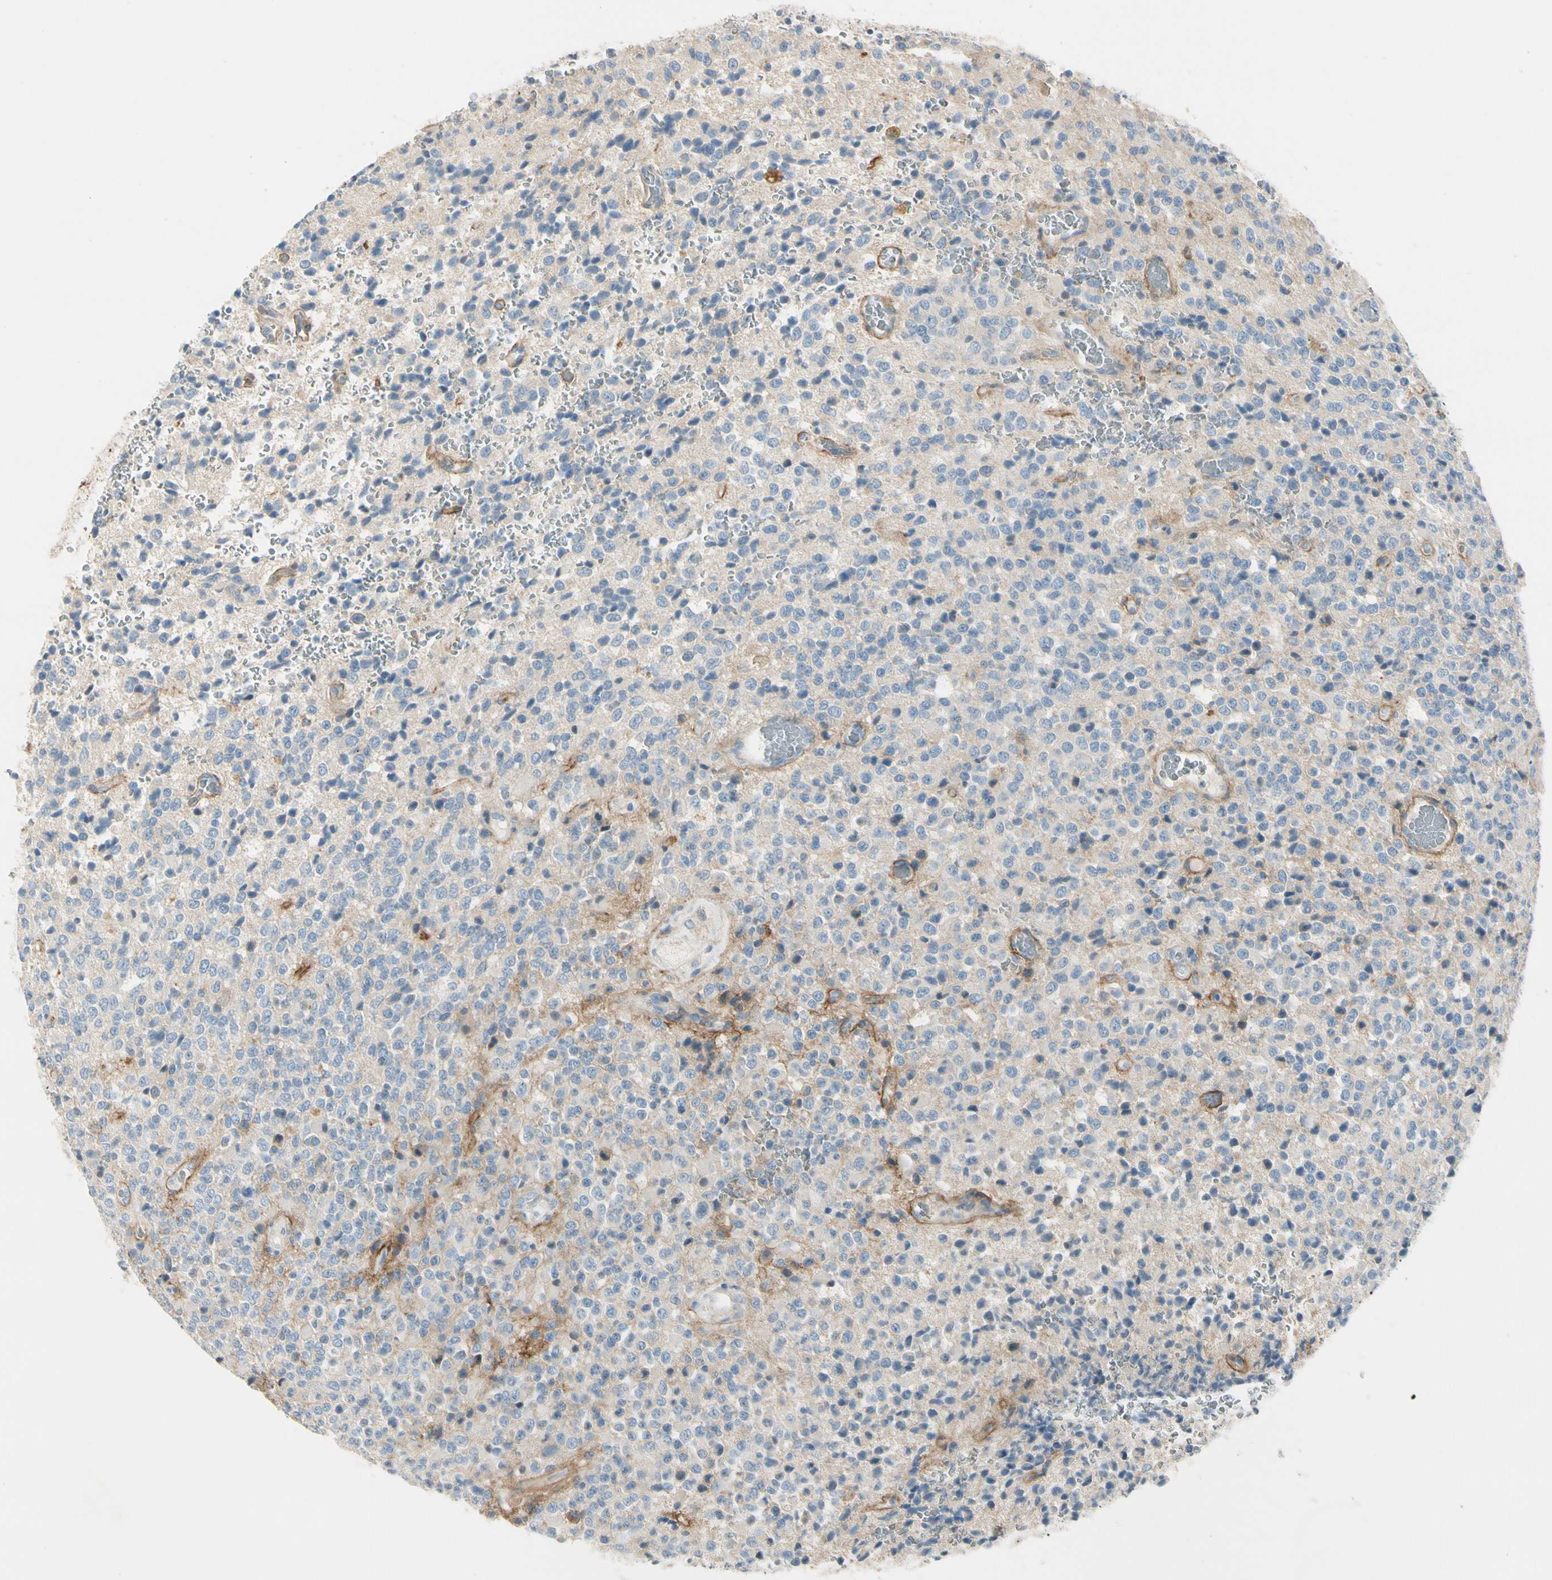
{"staining": {"intensity": "weak", "quantity": "25%-75%", "location": "cytoplasmic/membranous"}, "tissue": "glioma", "cell_type": "Tumor cells", "image_type": "cancer", "snomed": [{"axis": "morphology", "description": "Glioma, malignant, High grade"}, {"axis": "topography", "description": "pancreas cauda"}], "caption": "Immunohistochemistry (IHC) micrograph of glioma stained for a protein (brown), which demonstrates low levels of weak cytoplasmic/membranous staining in approximately 25%-75% of tumor cells.", "gene": "ITGA3", "patient": {"sex": "male", "age": 60}}